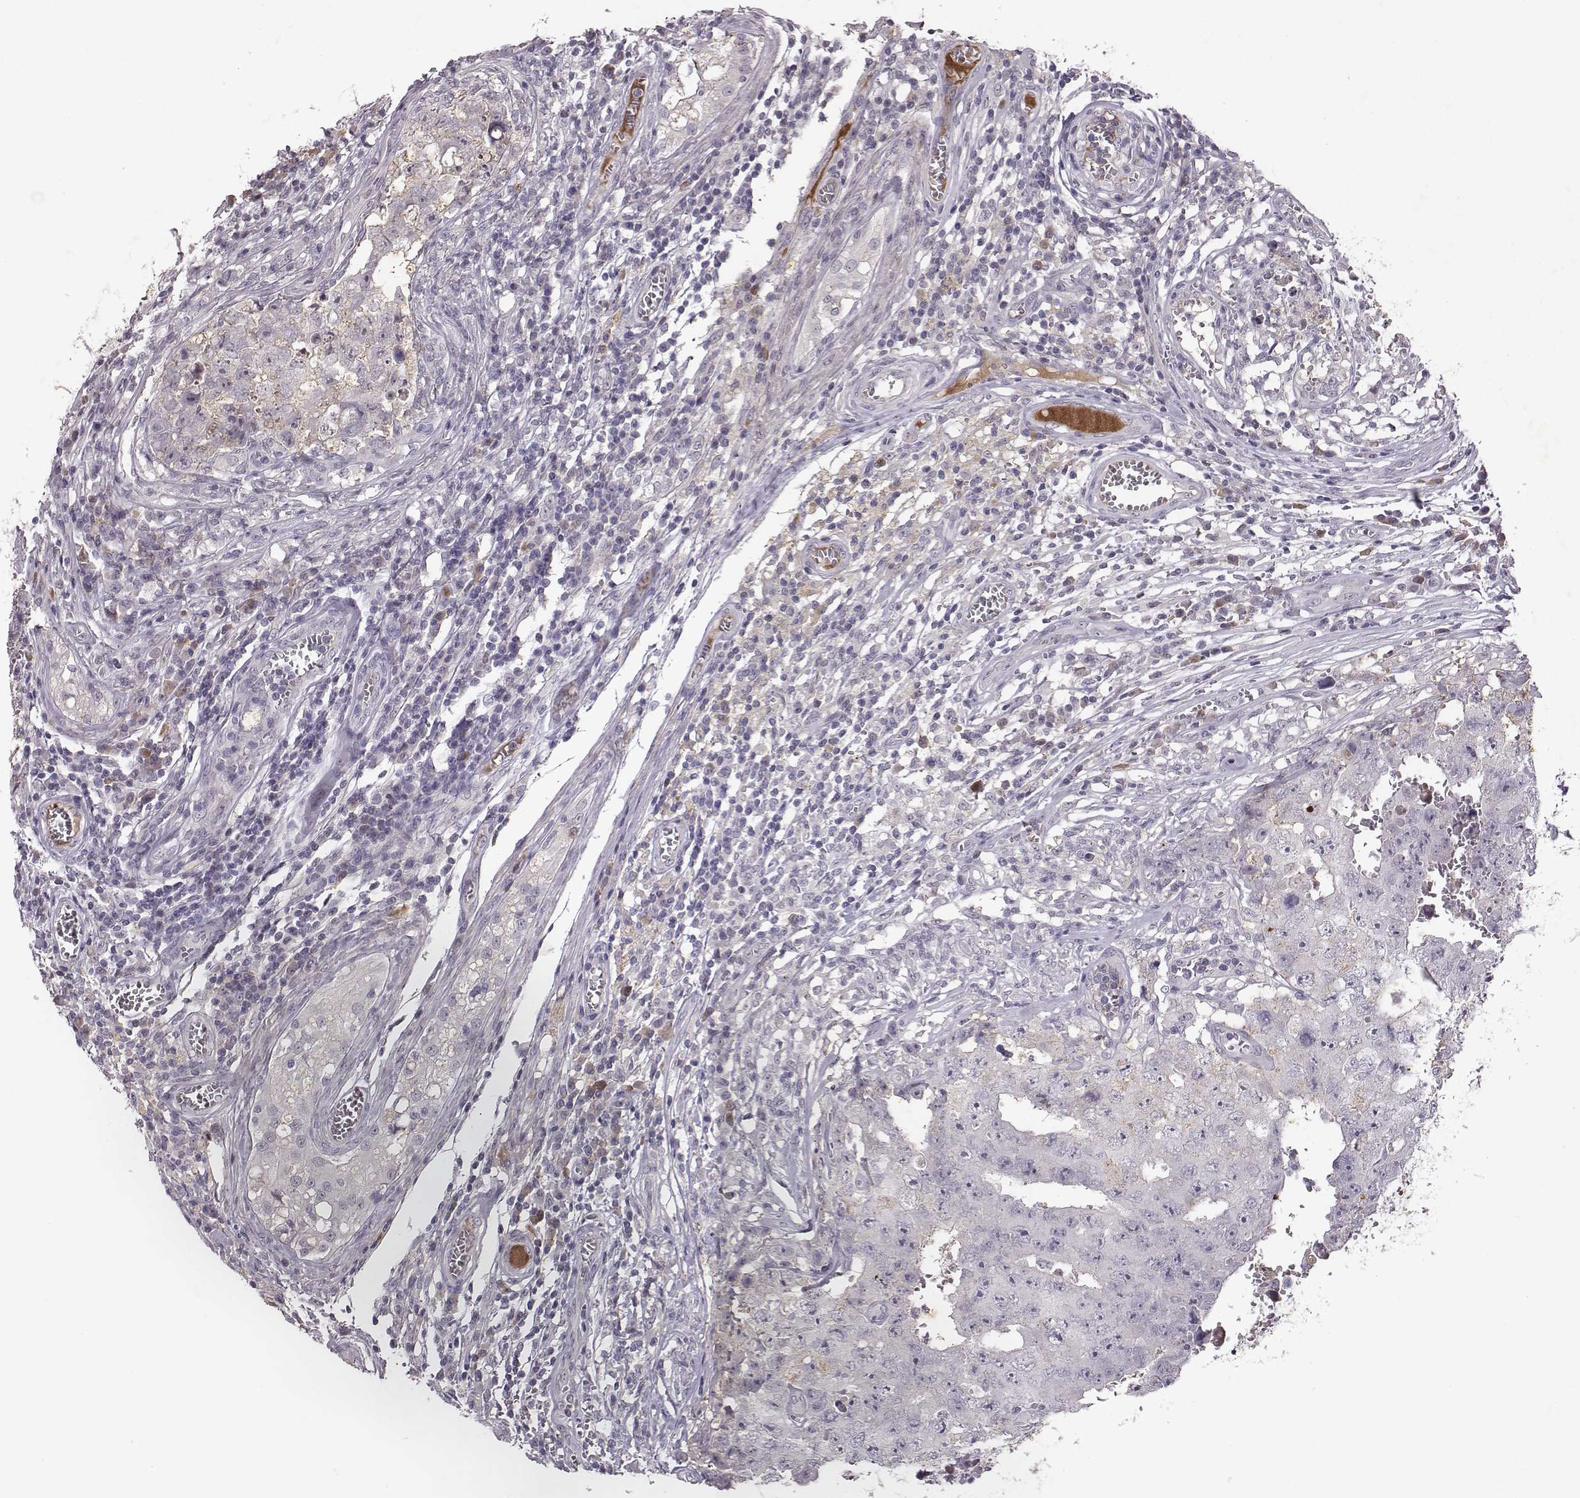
{"staining": {"intensity": "negative", "quantity": "none", "location": "none"}, "tissue": "testis cancer", "cell_type": "Tumor cells", "image_type": "cancer", "snomed": [{"axis": "morphology", "description": "Carcinoma, Embryonal, NOS"}, {"axis": "topography", "description": "Testis"}], "caption": "DAB immunohistochemical staining of testis cancer displays no significant expression in tumor cells.", "gene": "SLC22A6", "patient": {"sex": "male", "age": 36}}